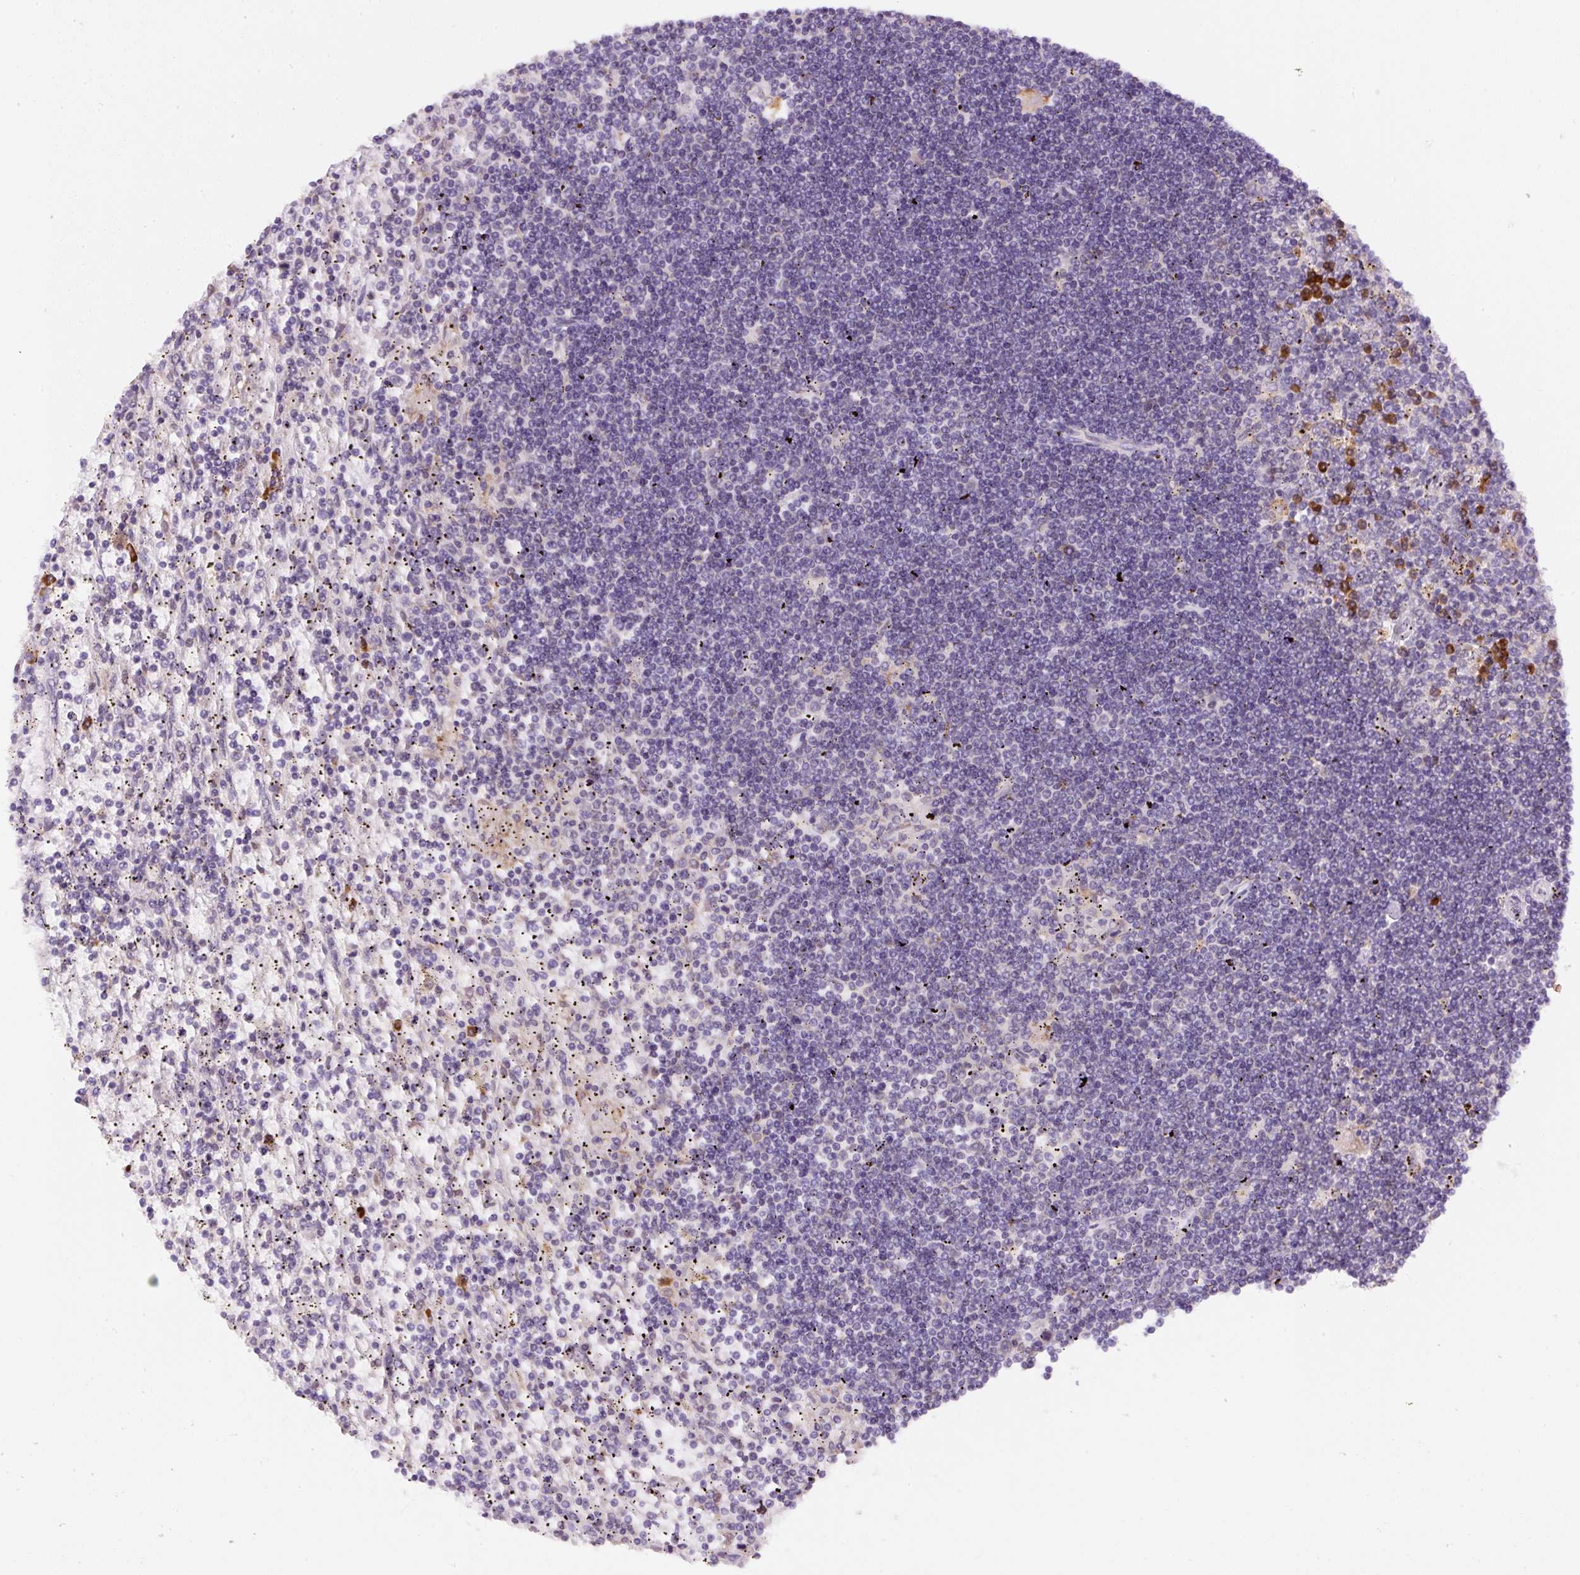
{"staining": {"intensity": "negative", "quantity": "none", "location": "none"}, "tissue": "lymphoma", "cell_type": "Tumor cells", "image_type": "cancer", "snomed": [{"axis": "morphology", "description": "Malignant lymphoma, non-Hodgkin's type, Low grade"}, {"axis": "topography", "description": "Spleen"}], "caption": "Low-grade malignant lymphoma, non-Hodgkin's type was stained to show a protein in brown. There is no significant staining in tumor cells.", "gene": "DDOST", "patient": {"sex": "male", "age": 76}}